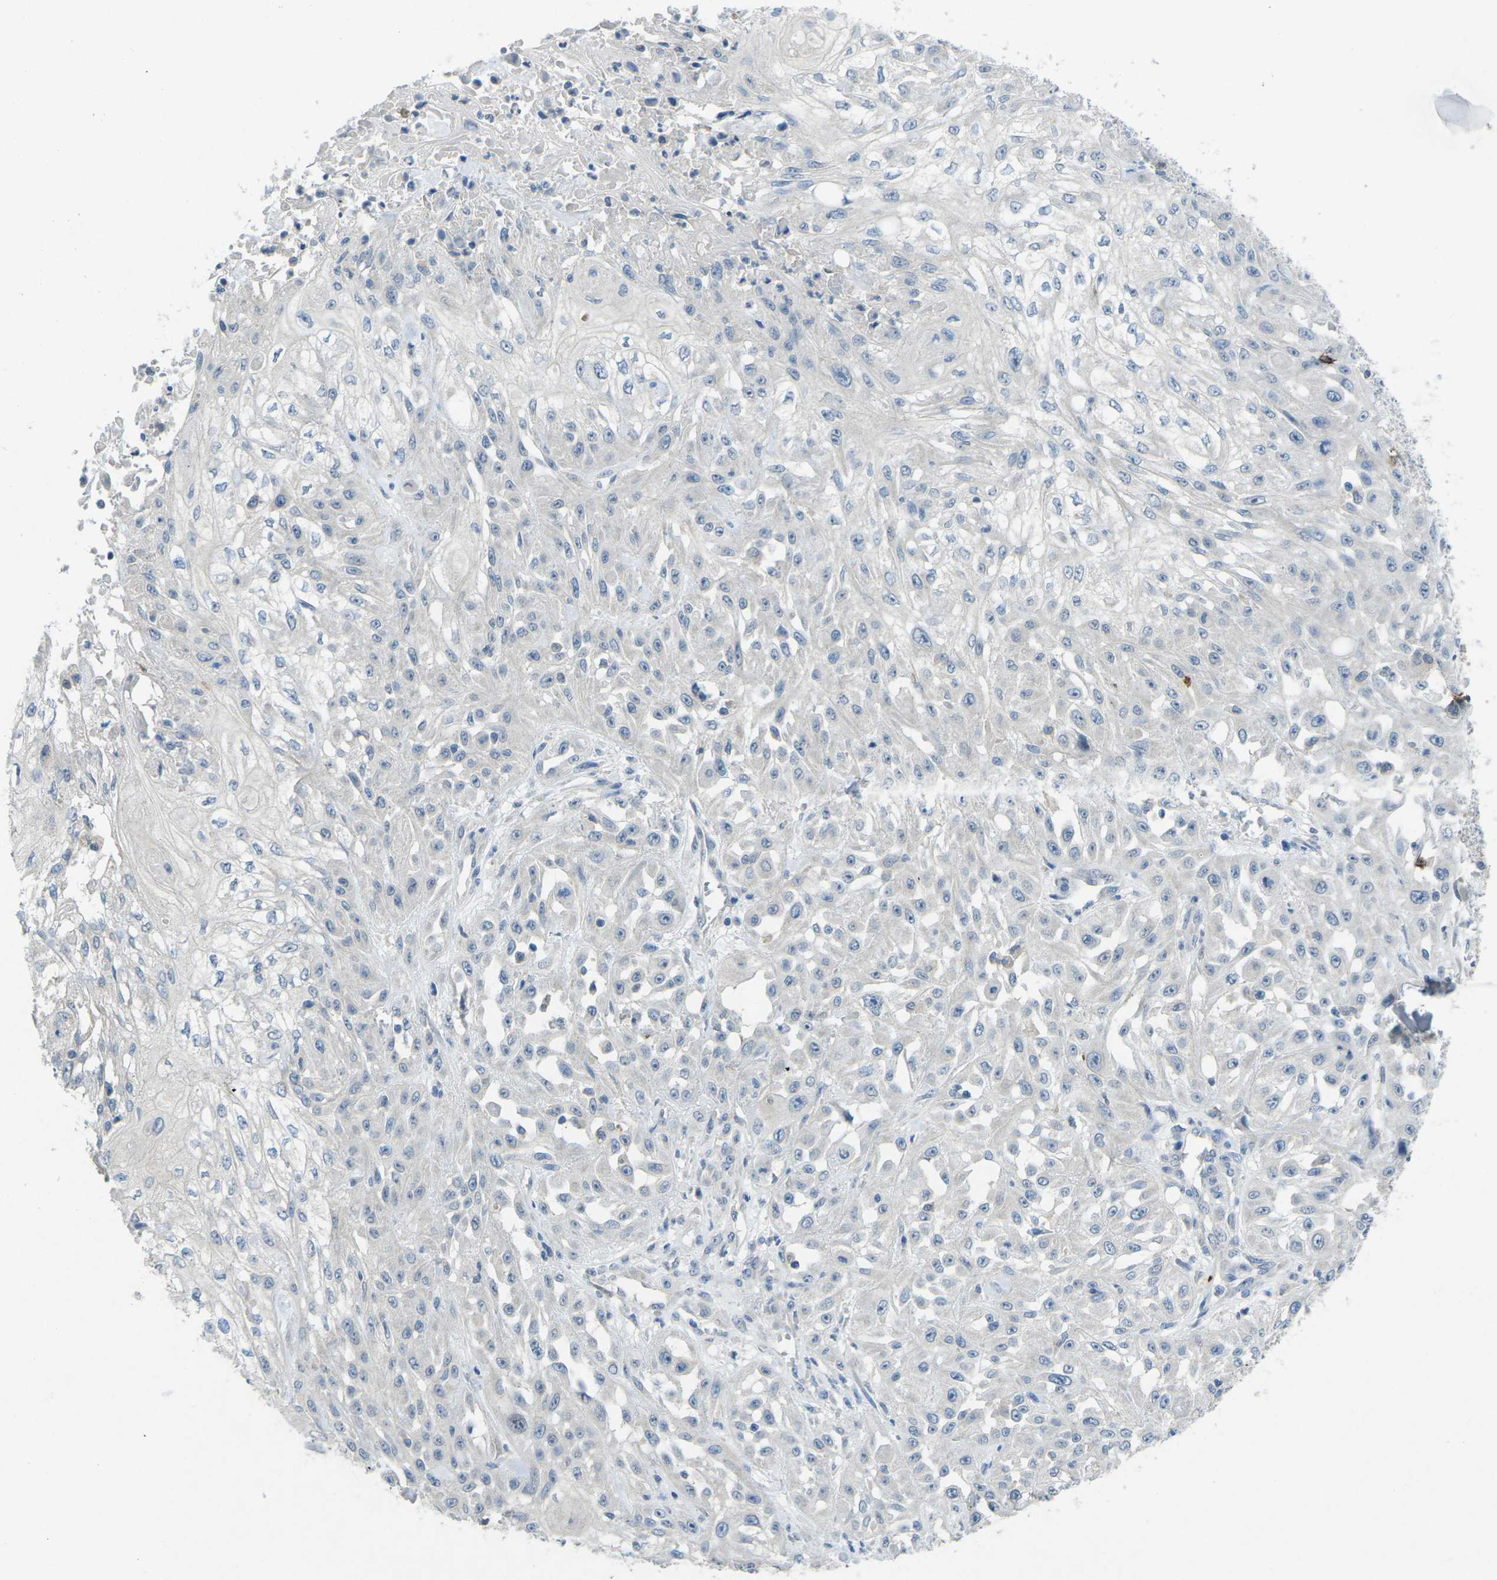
{"staining": {"intensity": "negative", "quantity": "none", "location": "none"}, "tissue": "skin cancer", "cell_type": "Tumor cells", "image_type": "cancer", "snomed": [{"axis": "morphology", "description": "Squamous cell carcinoma, NOS"}, {"axis": "morphology", "description": "Squamous cell carcinoma, metastatic, NOS"}, {"axis": "topography", "description": "Skin"}, {"axis": "topography", "description": "Lymph node"}], "caption": "A photomicrograph of human metastatic squamous cell carcinoma (skin) is negative for staining in tumor cells.", "gene": "CD19", "patient": {"sex": "male", "age": 75}}